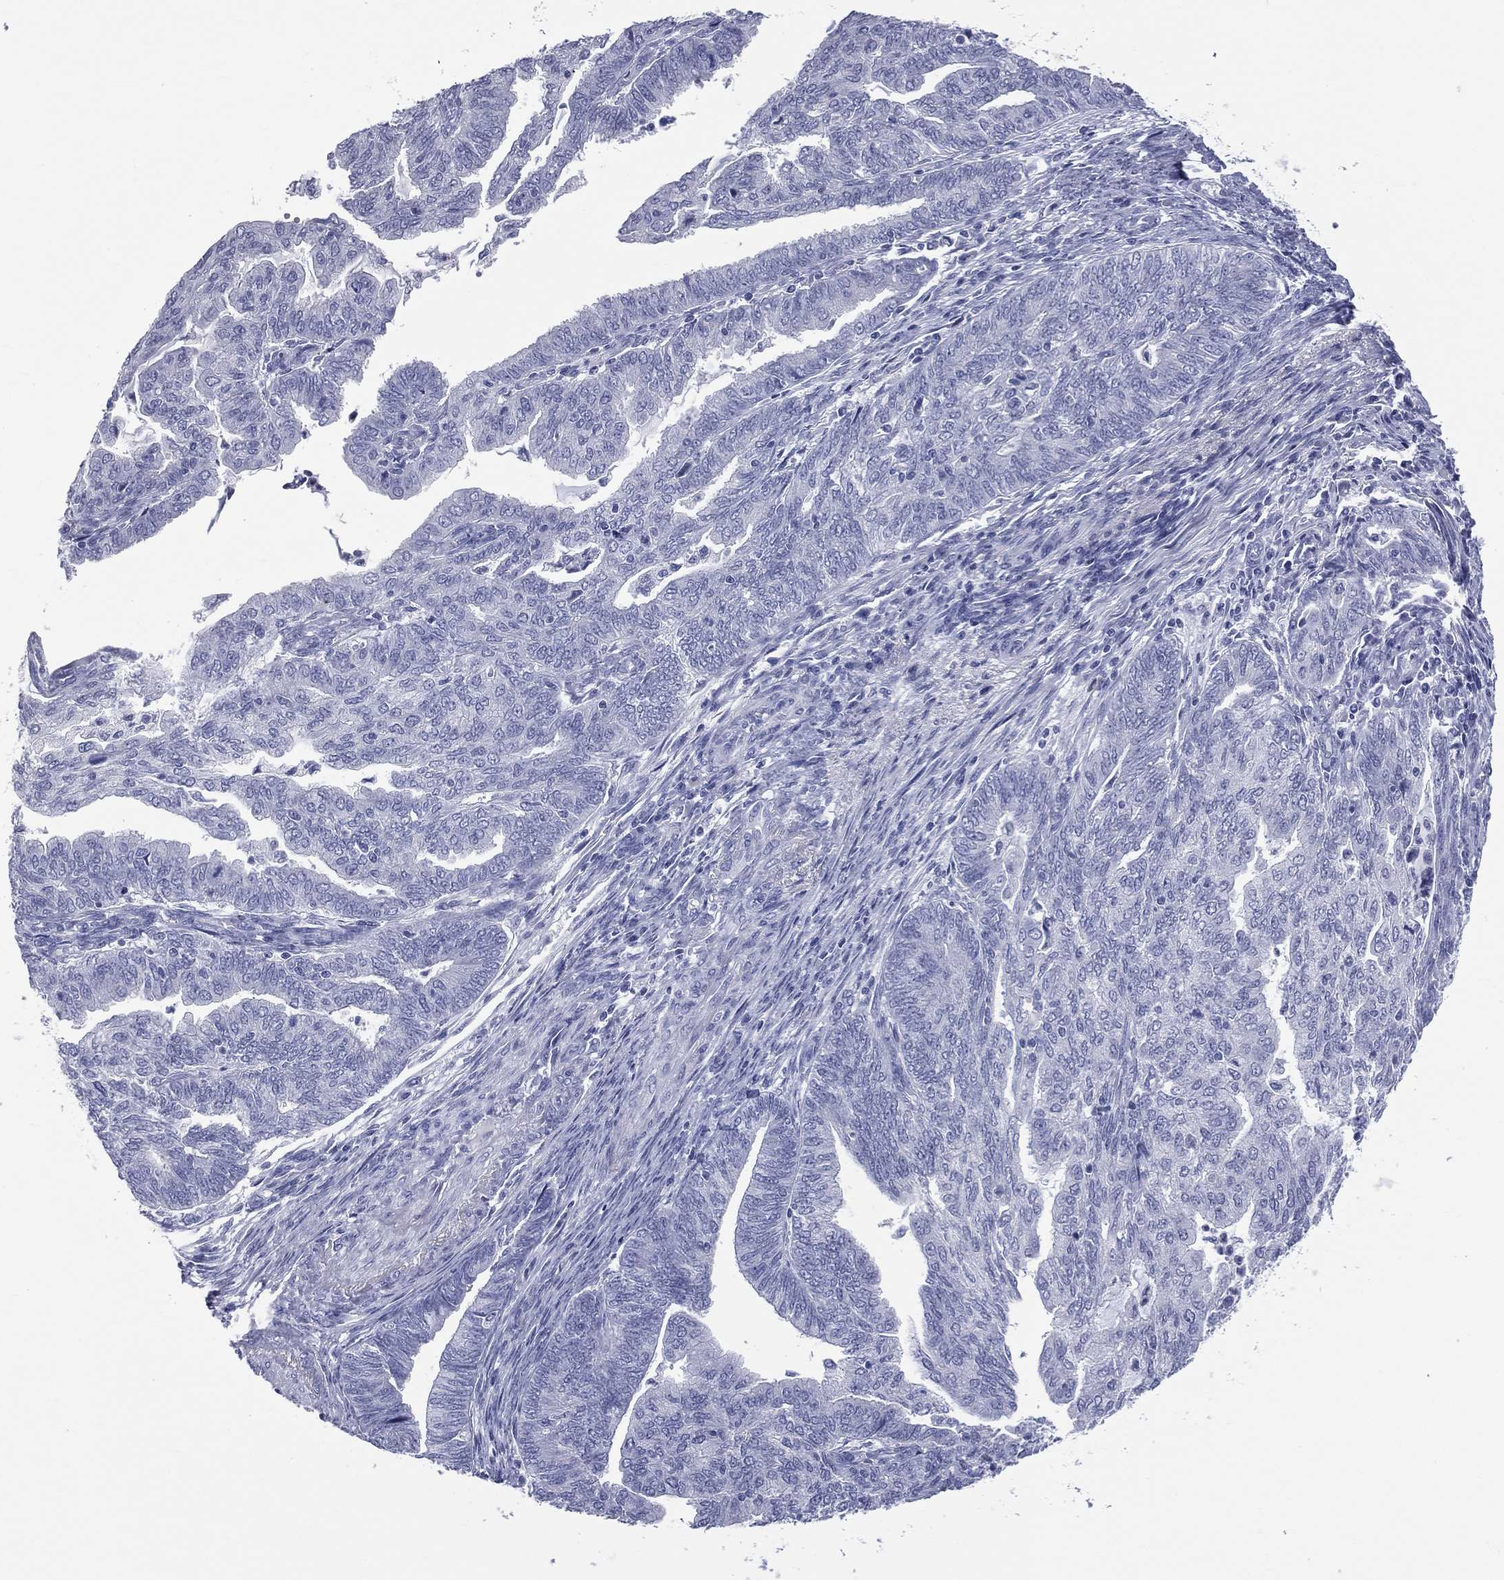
{"staining": {"intensity": "negative", "quantity": "none", "location": "none"}, "tissue": "endometrial cancer", "cell_type": "Tumor cells", "image_type": "cancer", "snomed": [{"axis": "morphology", "description": "Adenocarcinoma, NOS"}, {"axis": "topography", "description": "Endometrium"}], "caption": "An IHC photomicrograph of adenocarcinoma (endometrial) is shown. There is no staining in tumor cells of adenocarcinoma (endometrial).", "gene": "MLN", "patient": {"sex": "female", "age": 82}}